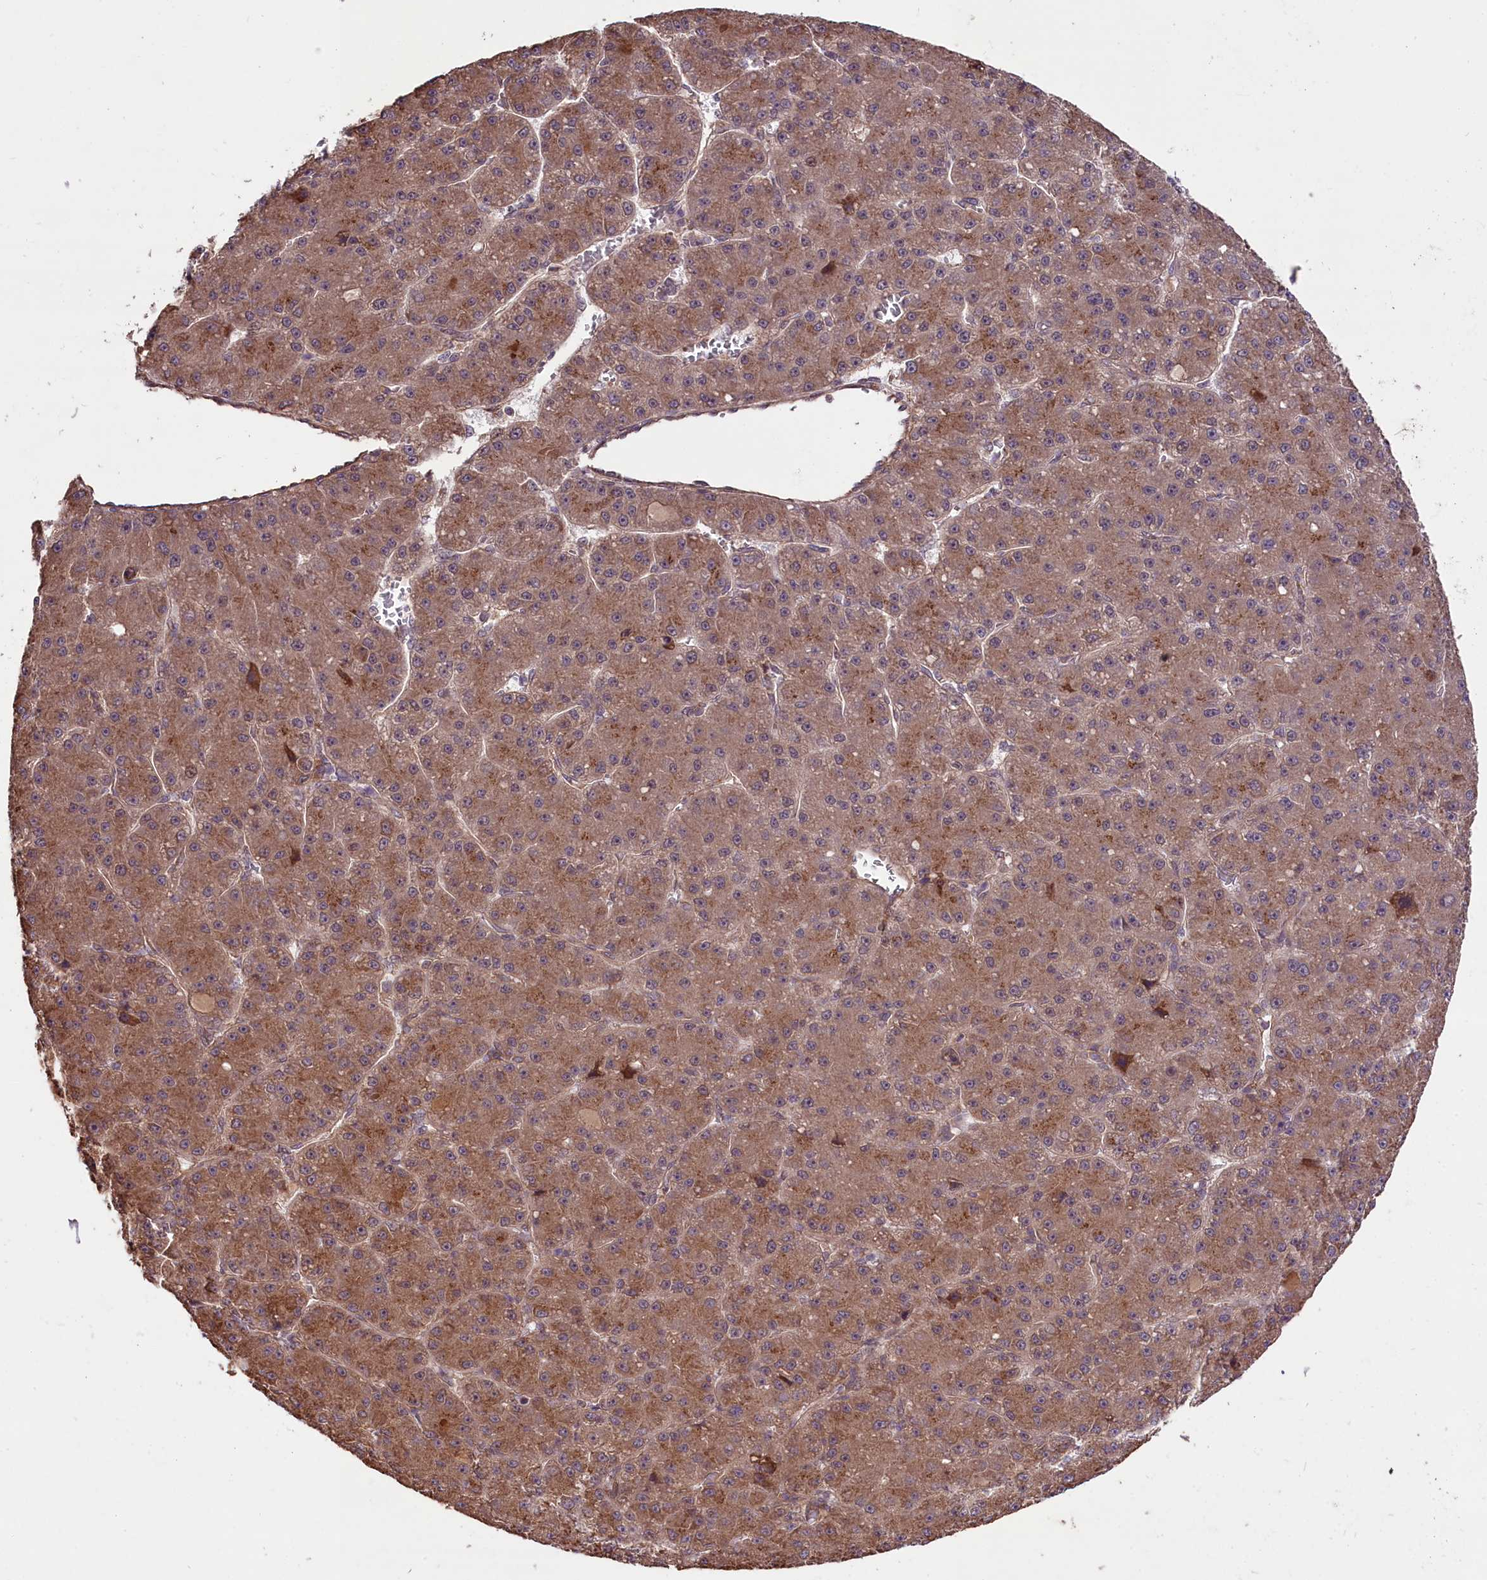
{"staining": {"intensity": "moderate", "quantity": ">75%", "location": "cytoplasmic/membranous"}, "tissue": "liver cancer", "cell_type": "Tumor cells", "image_type": "cancer", "snomed": [{"axis": "morphology", "description": "Carcinoma, Hepatocellular, NOS"}, {"axis": "topography", "description": "Liver"}], "caption": "A histopathology image of human liver cancer (hepatocellular carcinoma) stained for a protein shows moderate cytoplasmic/membranous brown staining in tumor cells.", "gene": "HDAC5", "patient": {"sex": "male", "age": 67}}